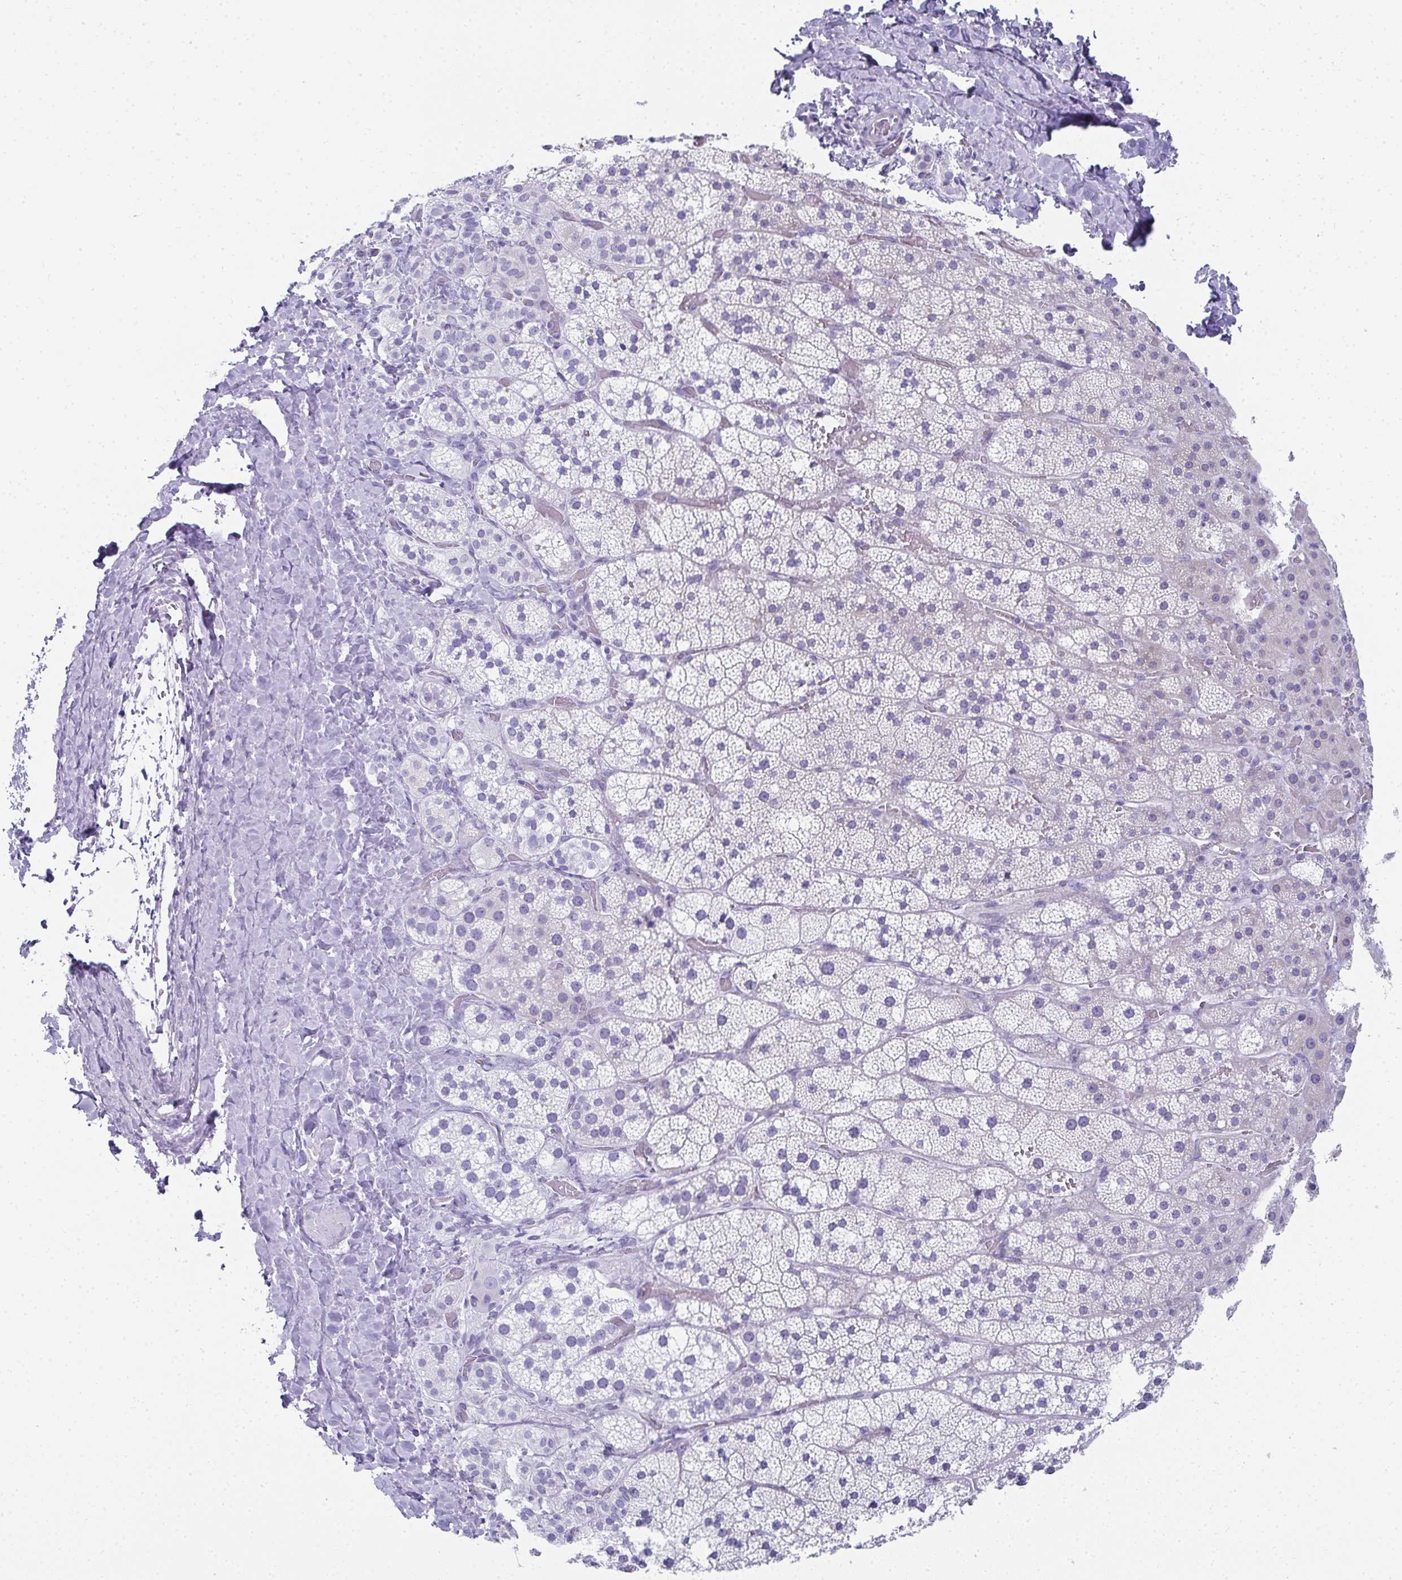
{"staining": {"intensity": "negative", "quantity": "none", "location": "none"}, "tissue": "adrenal gland", "cell_type": "Glandular cells", "image_type": "normal", "snomed": [{"axis": "morphology", "description": "Normal tissue, NOS"}, {"axis": "topography", "description": "Adrenal gland"}], "caption": "IHC of unremarkable adrenal gland reveals no positivity in glandular cells. (DAB immunohistochemistry (IHC) visualized using brightfield microscopy, high magnification).", "gene": "SYCP1", "patient": {"sex": "male", "age": 53}}